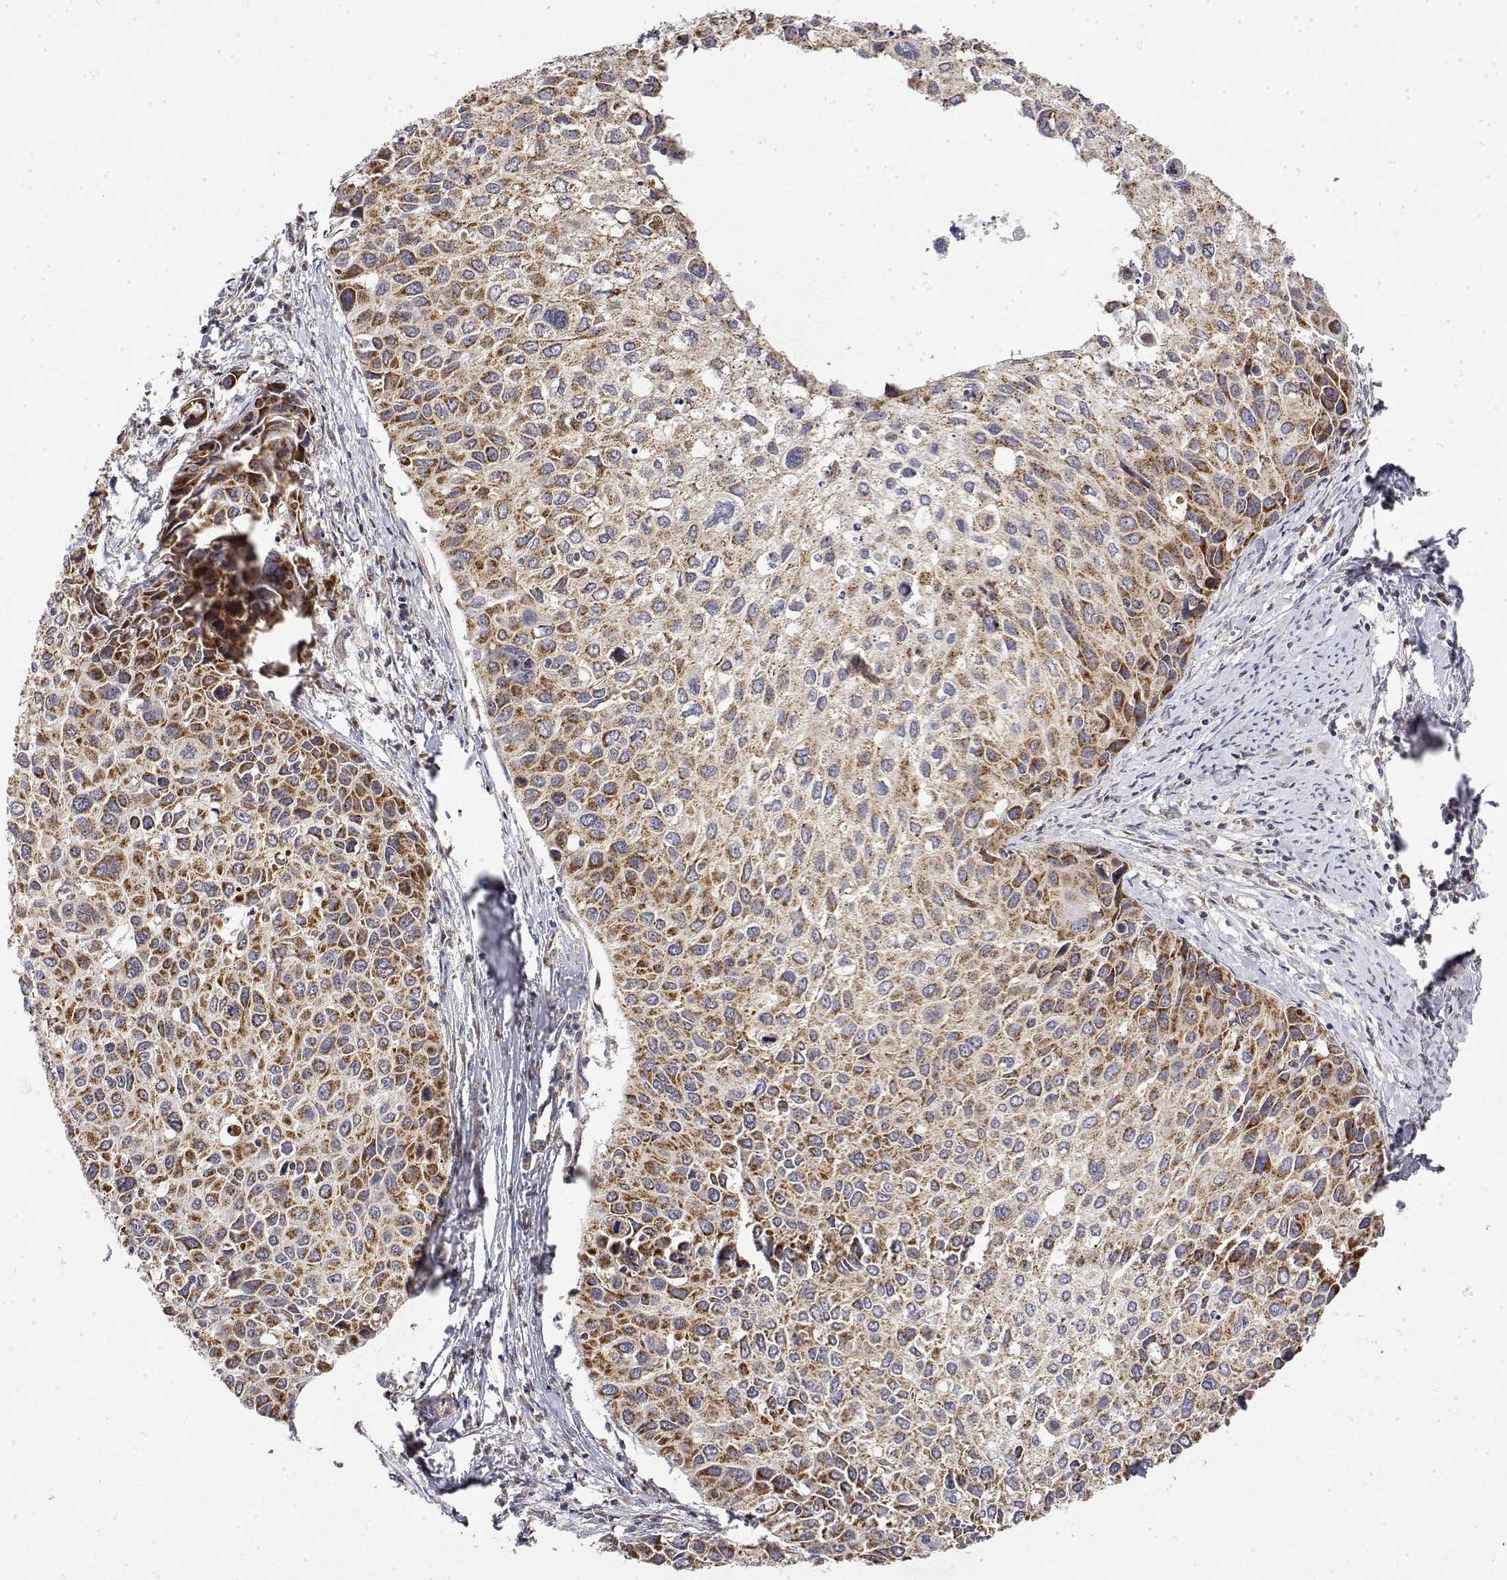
{"staining": {"intensity": "moderate", "quantity": ">75%", "location": "cytoplasmic/membranous"}, "tissue": "cervical cancer", "cell_type": "Tumor cells", "image_type": "cancer", "snomed": [{"axis": "morphology", "description": "Squamous cell carcinoma, NOS"}, {"axis": "topography", "description": "Cervix"}], "caption": "Brown immunohistochemical staining in cervical cancer (squamous cell carcinoma) demonstrates moderate cytoplasmic/membranous staining in approximately >75% of tumor cells.", "gene": "GADD45GIP1", "patient": {"sex": "female", "age": 50}}